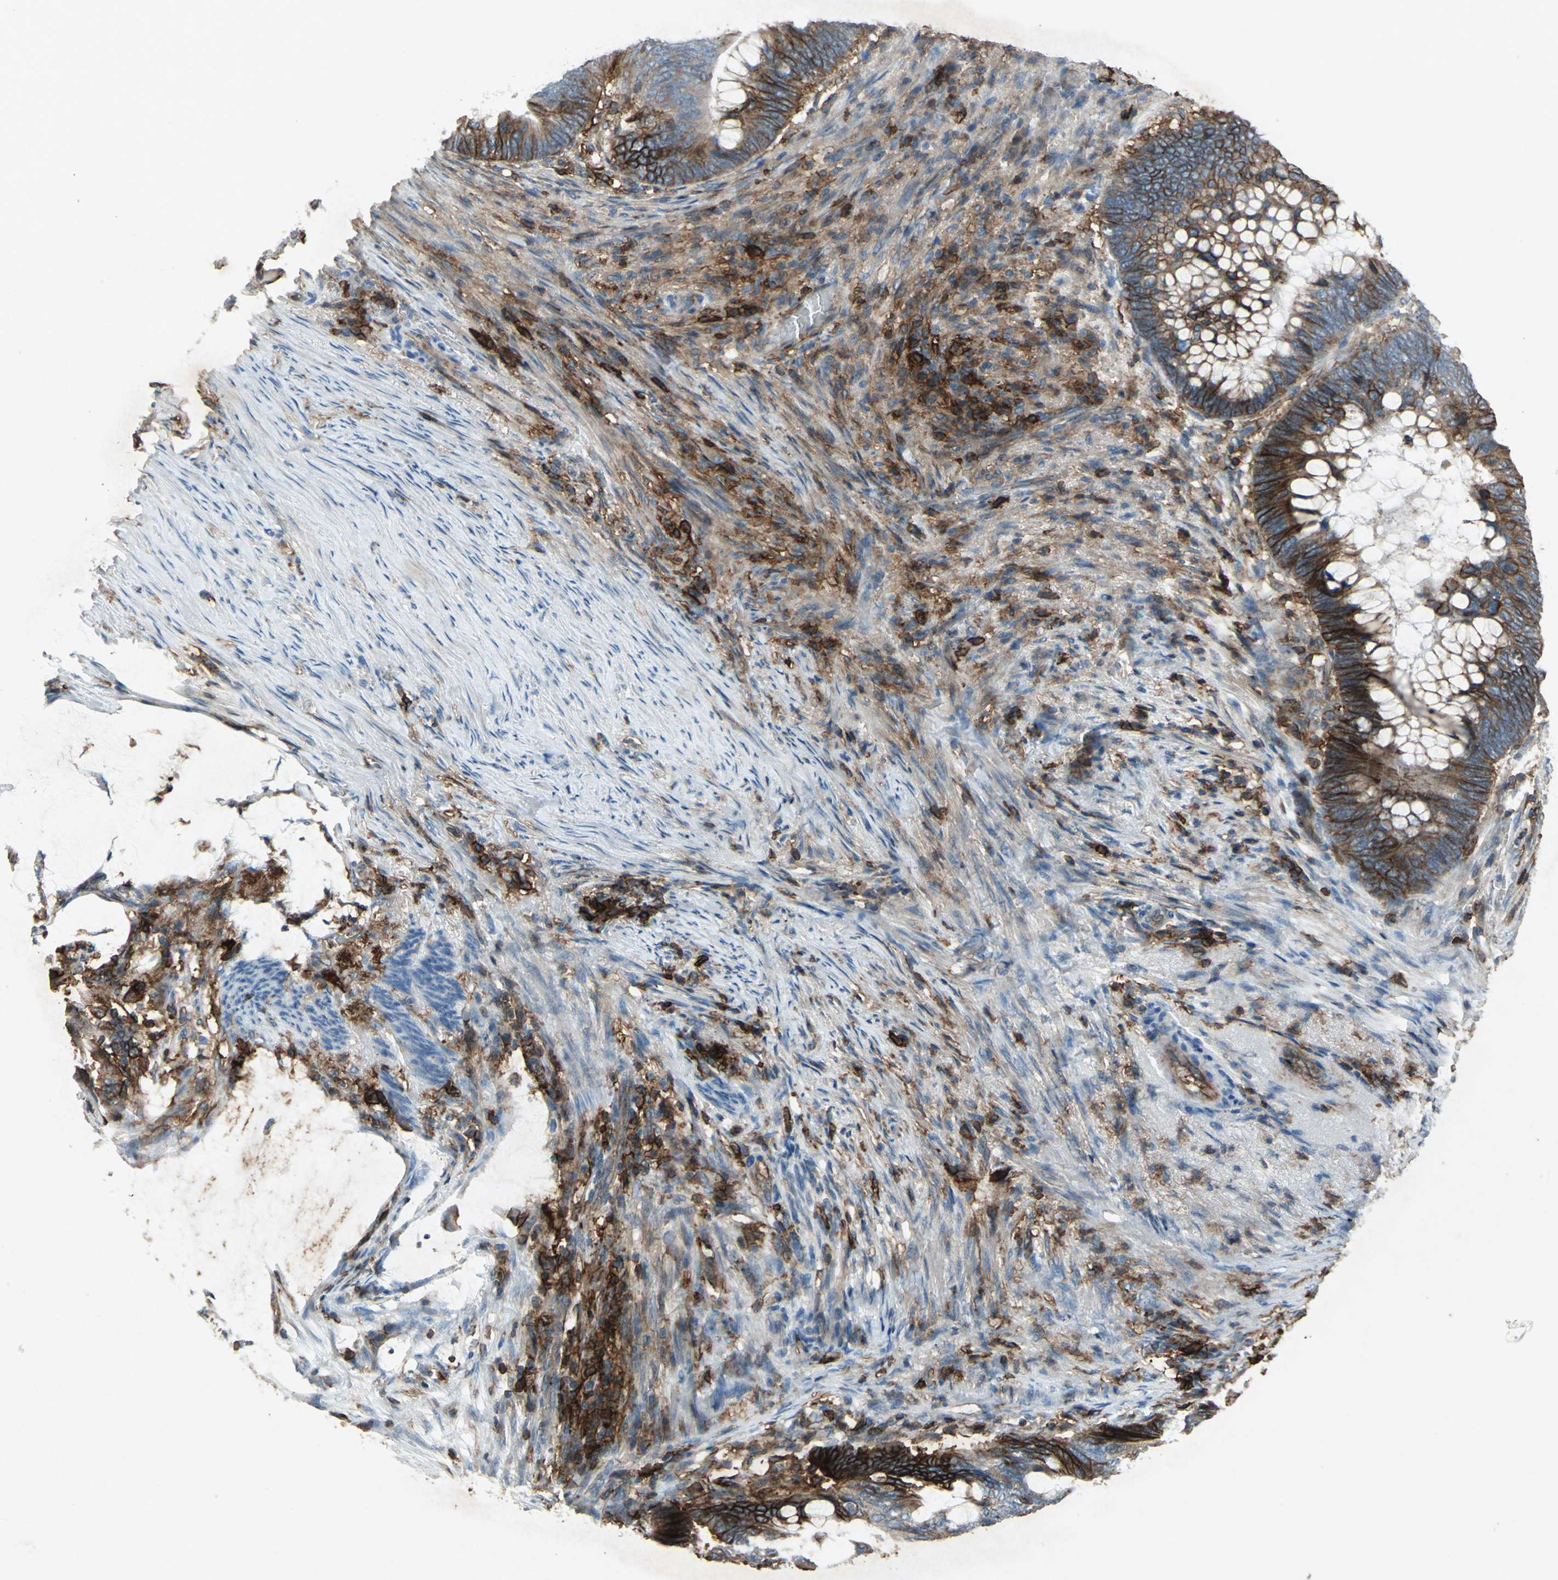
{"staining": {"intensity": "strong", "quantity": "25%-75%", "location": "cytoplasmic/membranous"}, "tissue": "colorectal cancer", "cell_type": "Tumor cells", "image_type": "cancer", "snomed": [{"axis": "morphology", "description": "Normal tissue, NOS"}, {"axis": "morphology", "description": "Adenocarcinoma, NOS"}, {"axis": "topography", "description": "Rectum"}, {"axis": "topography", "description": "Peripheral nerve tissue"}], "caption": "Immunohistochemical staining of human adenocarcinoma (colorectal) reveals strong cytoplasmic/membranous protein positivity in approximately 25%-75% of tumor cells.", "gene": "CCR6", "patient": {"sex": "male", "age": 92}}